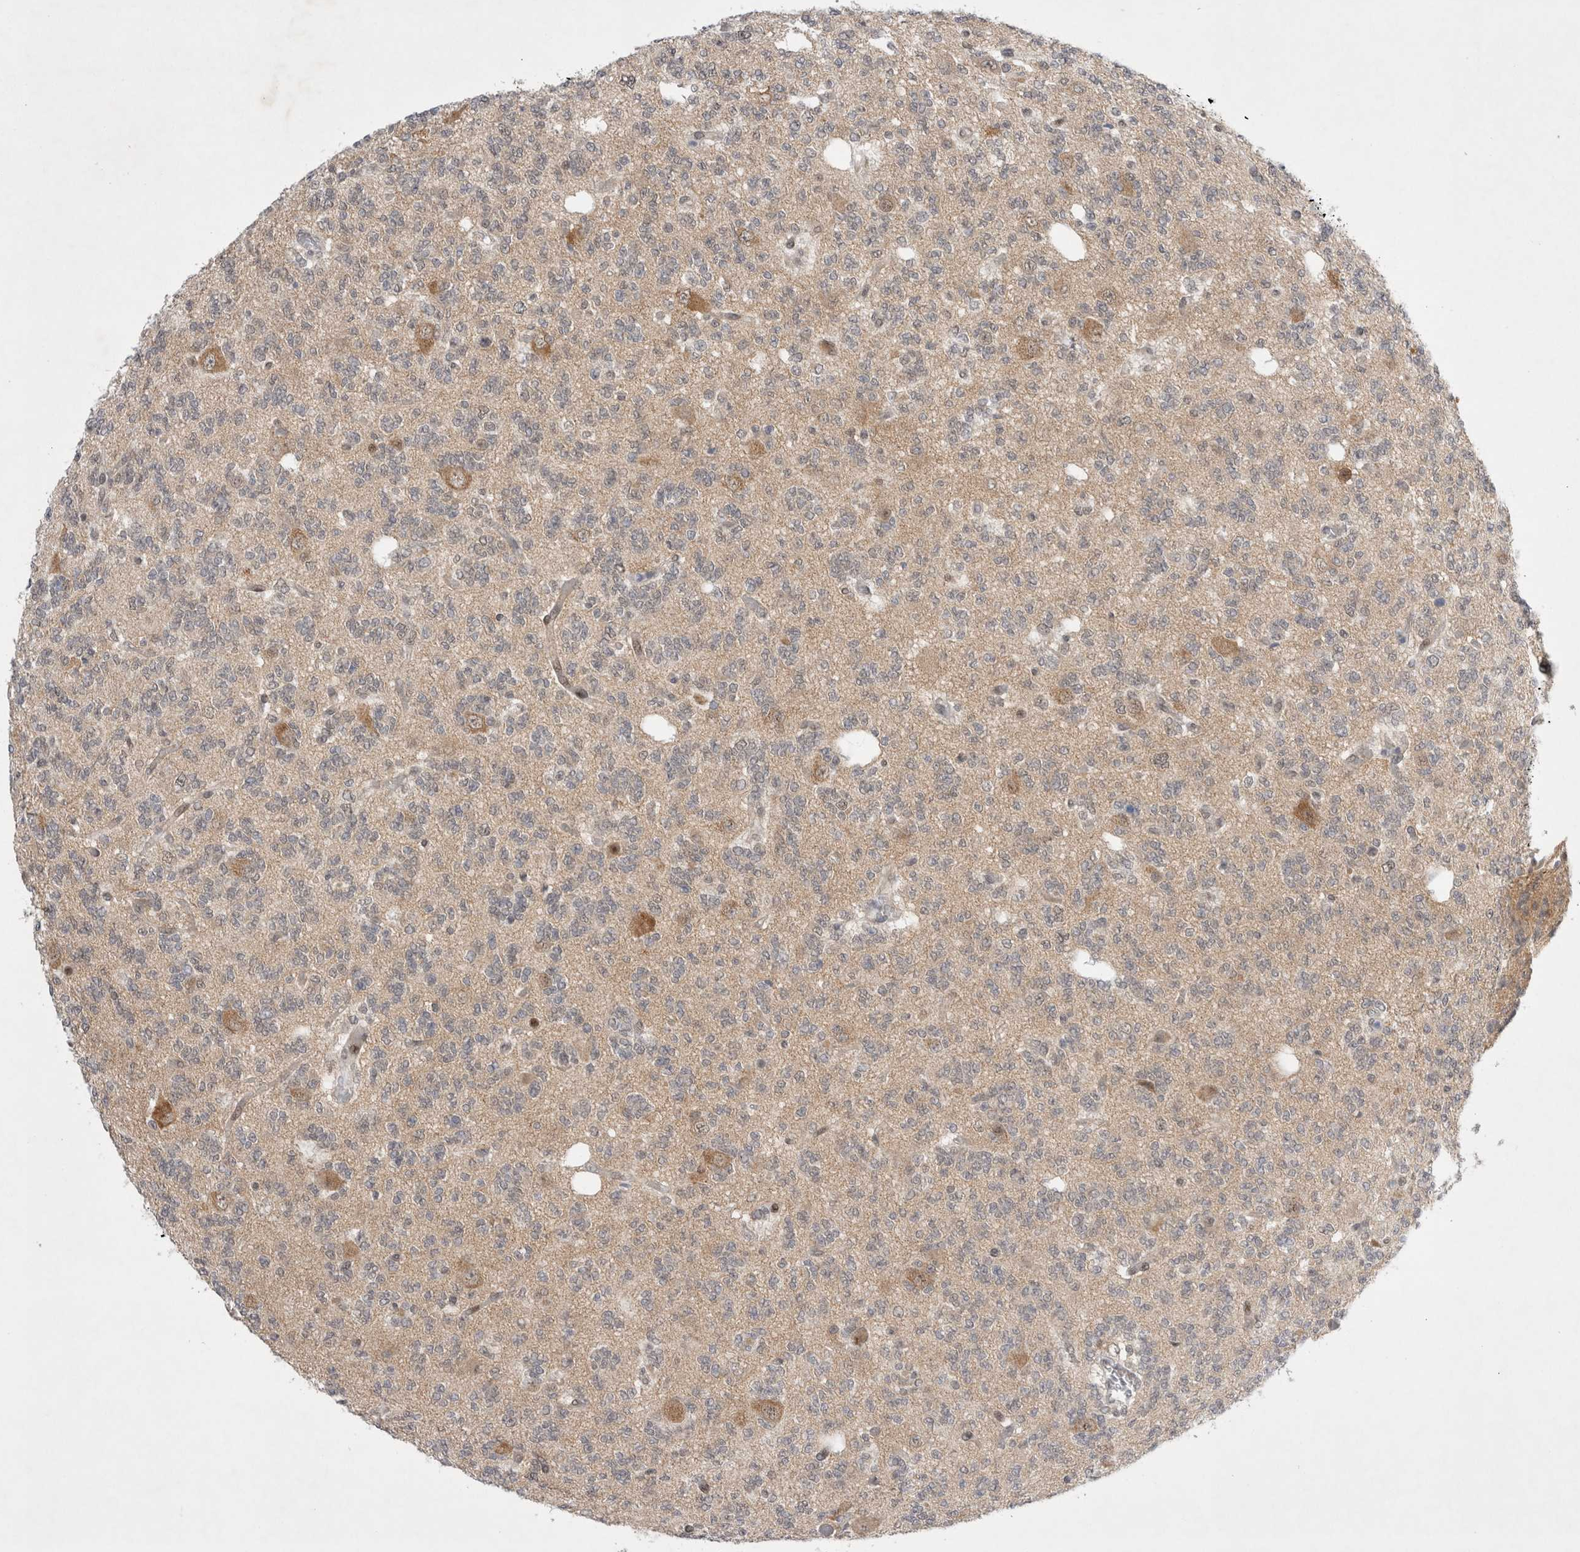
{"staining": {"intensity": "weak", "quantity": "25%-75%", "location": "cytoplasmic/membranous"}, "tissue": "glioma", "cell_type": "Tumor cells", "image_type": "cancer", "snomed": [{"axis": "morphology", "description": "Glioma, malignant, Low grade"}, {"axis": "topography", "description": "Brain"}], "caption": "Tumor cells exhibit low levels of weak cytoplasmic/membranous positivity in approximately 25%-75% of cells in low-grade glioma (malignant). Immunohistochemistry stains the protein of interest in brown and the nuclei are stained blue.", "gene": "WIPF2", "patient": {"sex": "male", "age": 38}}